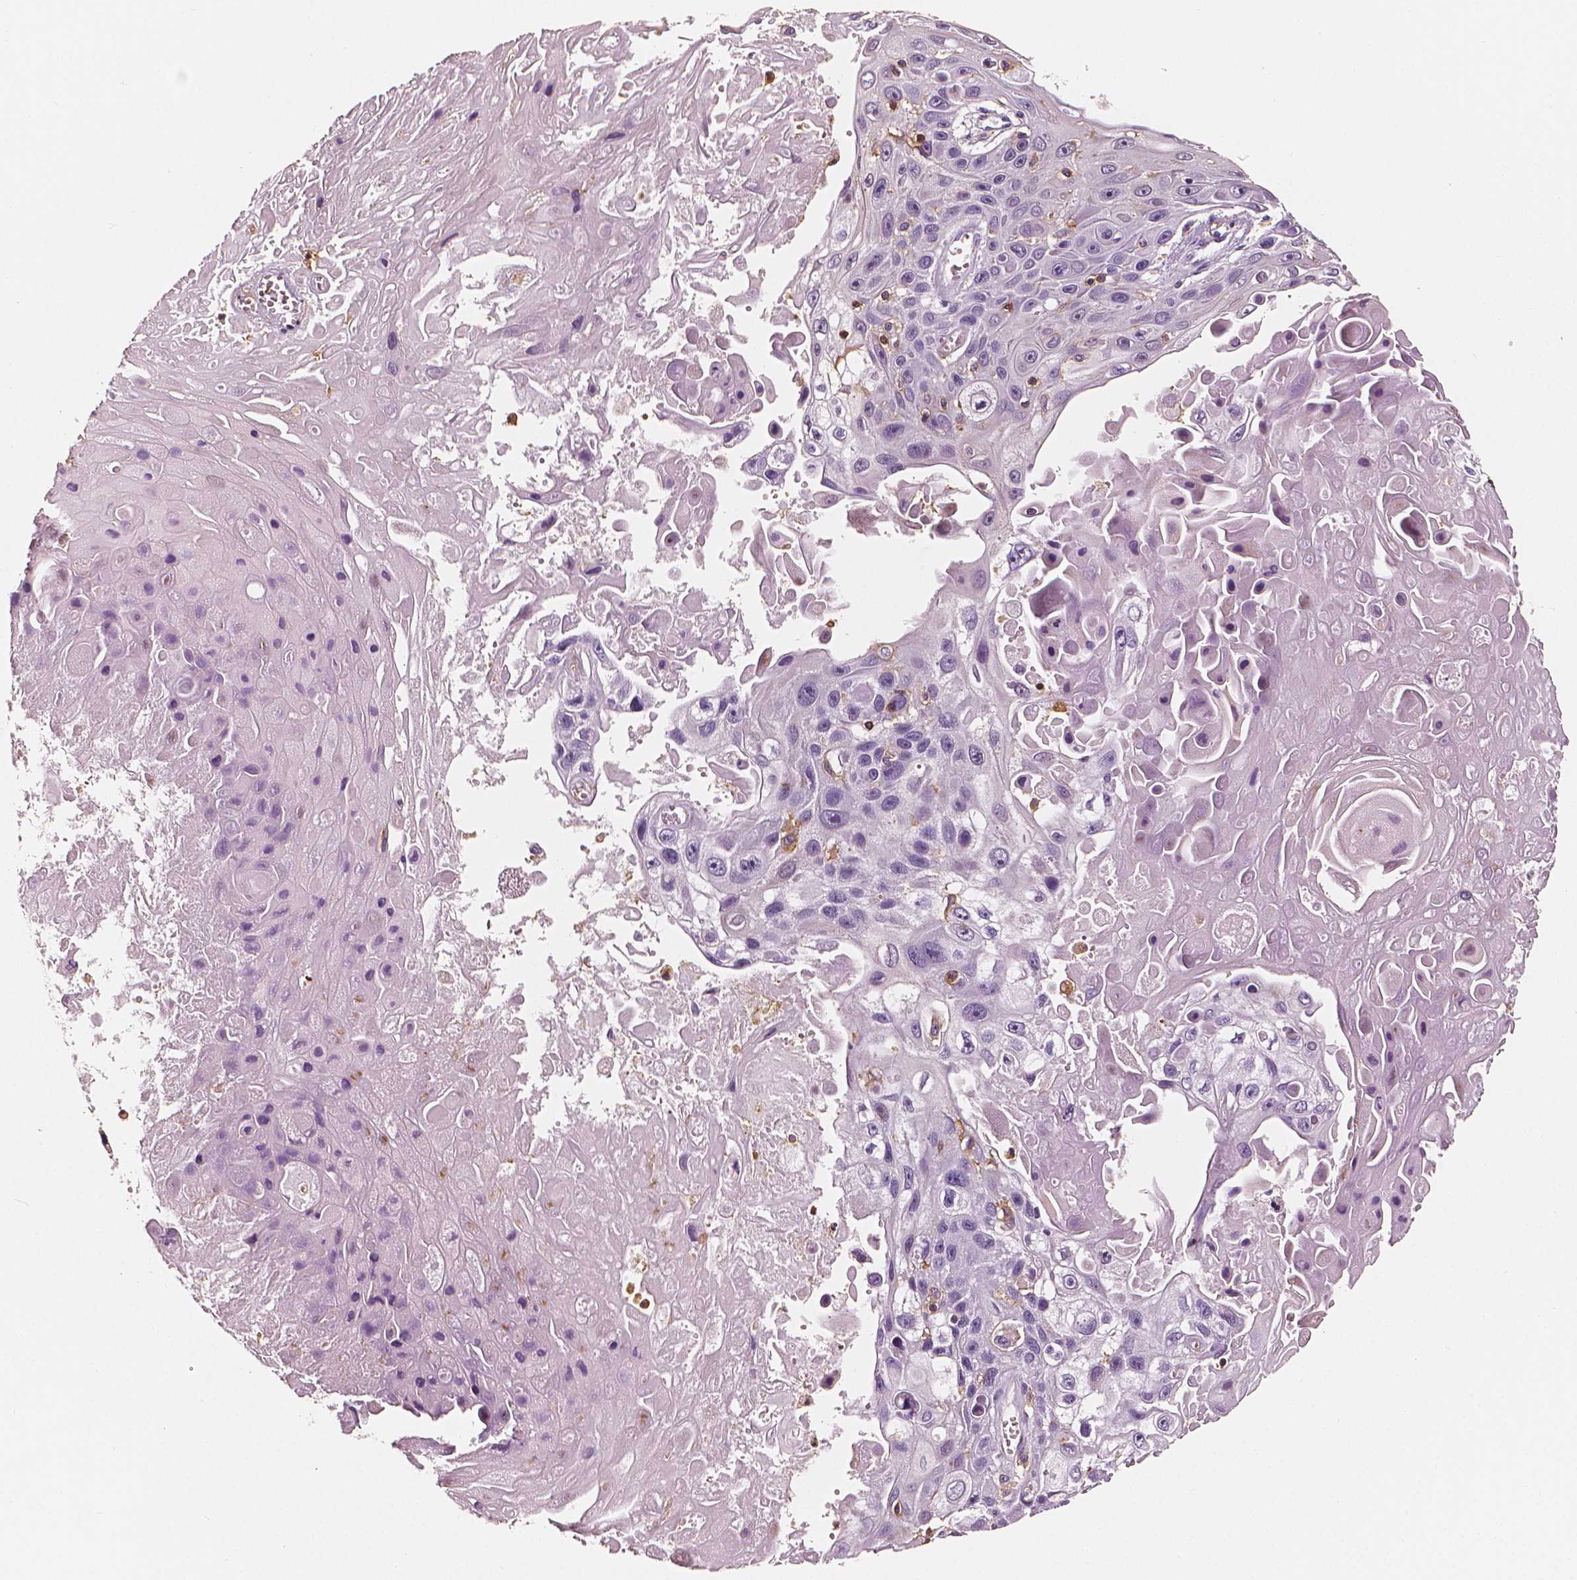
{"staining": {"intensity": "negative", "quantity": "none", "location": "none"}, "tissue": "skin cancer", "cell_type": "Tumor cells", "image_type": "cancer", "snomed": [{"axis": "morphology", "description": "Squamous cell carcinoma, NOS"}, {"axis": "topography", "description": "Skin"}], "caption": "Micrograph shows no protein expression in tumor cells of skin cancer tissue.", "gene": "PTPRC", "patient": {"sex": "male", "age": 82}}